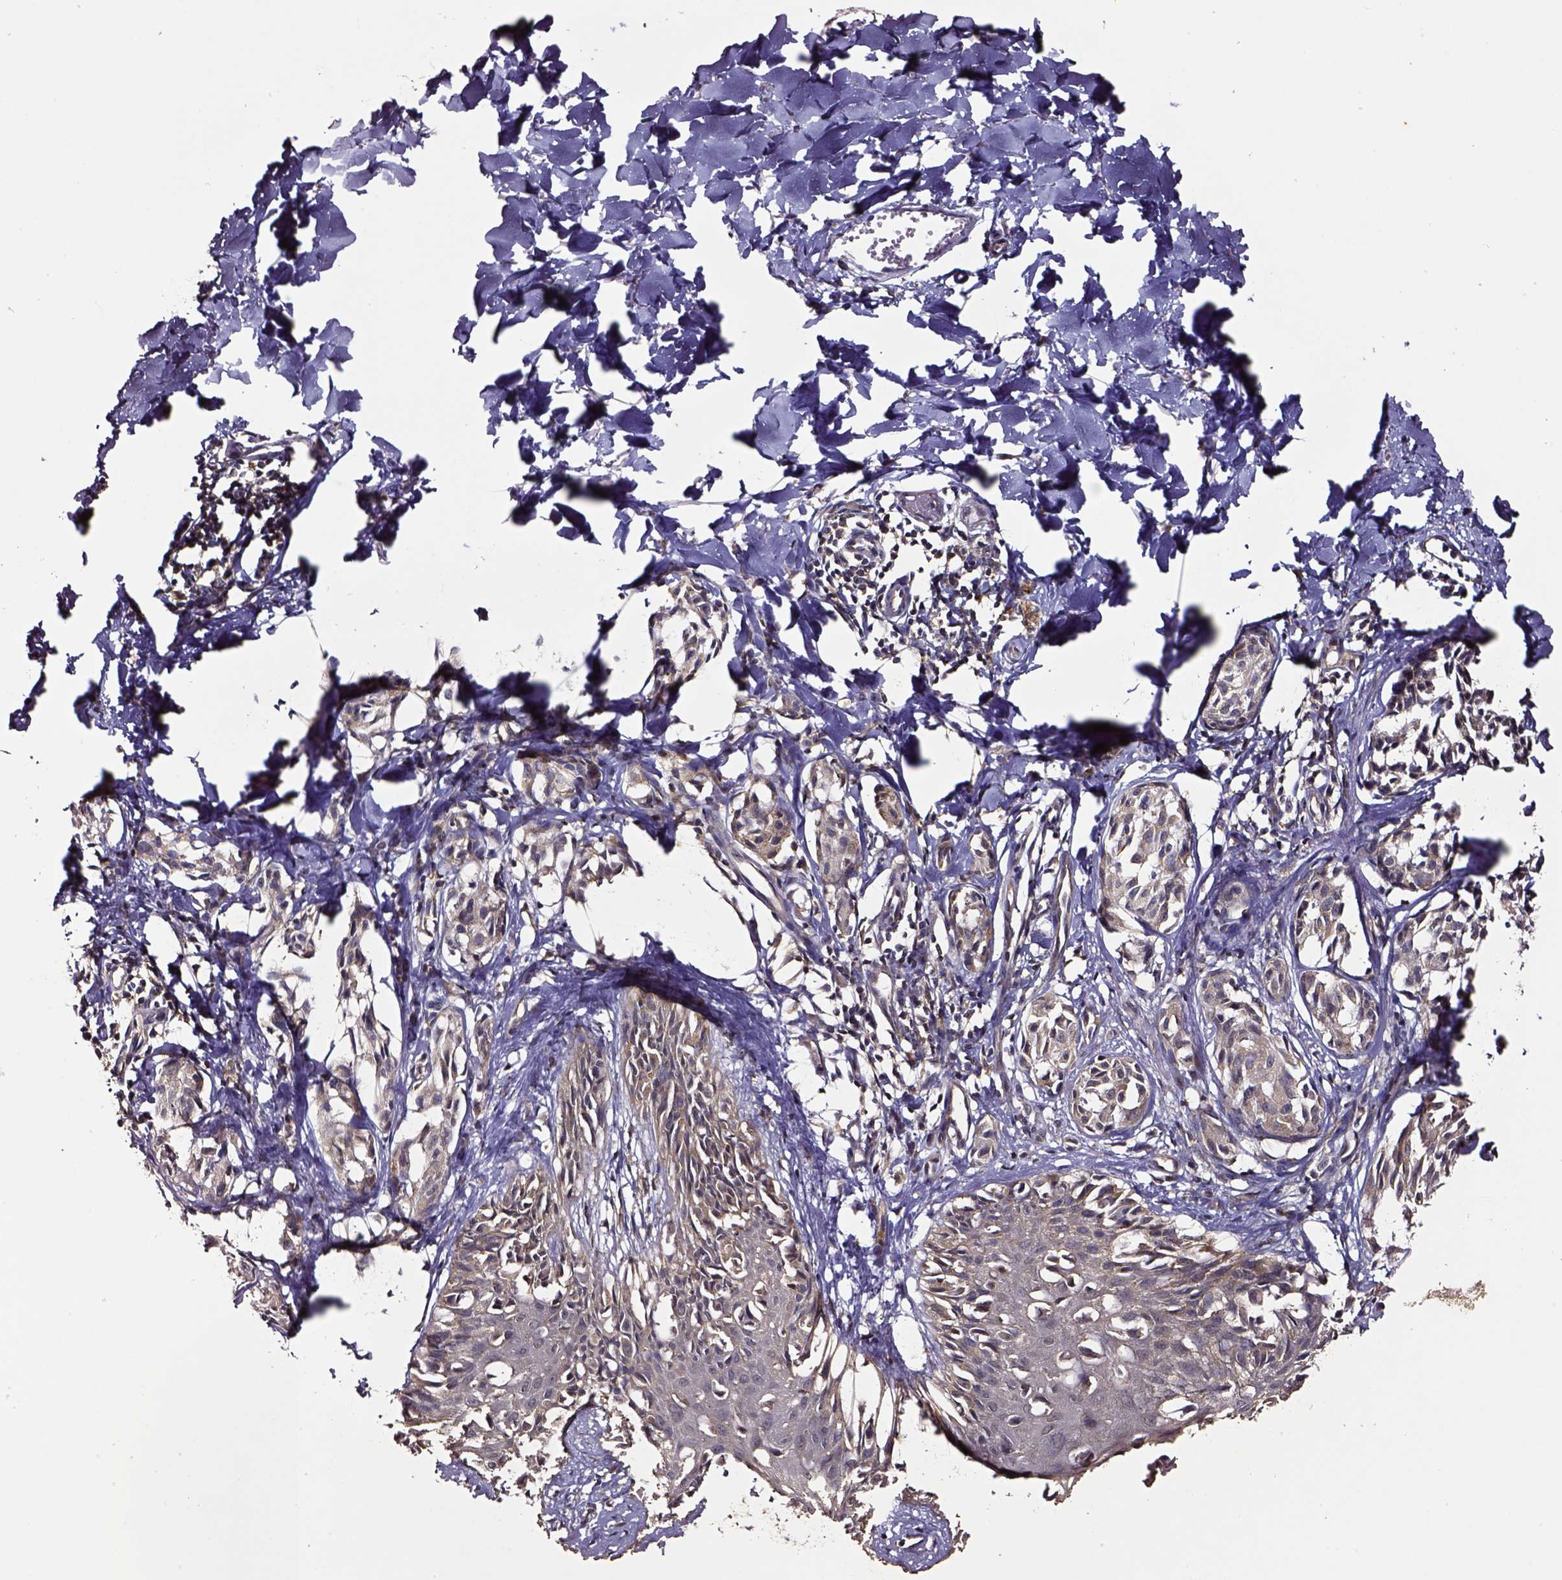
{"staining": {"intensity": "weak", "quantity": ">75%", "location": "cytoplasmic/membranous"}, "tissue": "melanoma", "cell_type": "Tumor cells", "image_type": "cancer", "snomed": [{"axis": "morphology", "description": "Malignant melanoma, NOS"}, {"axis": "topography", "description": "Skin"}], "caption": "This histopathology image displays malignant melanoma stained with immunohistochemistry to label a protein in brown. The cytoplasmic/membranous of tumor cells show weak positivity for the protein. Nuclei are counter-stained blue.", "gene": "RASSF5", "patient": {"sex": "male", "age": 51}}